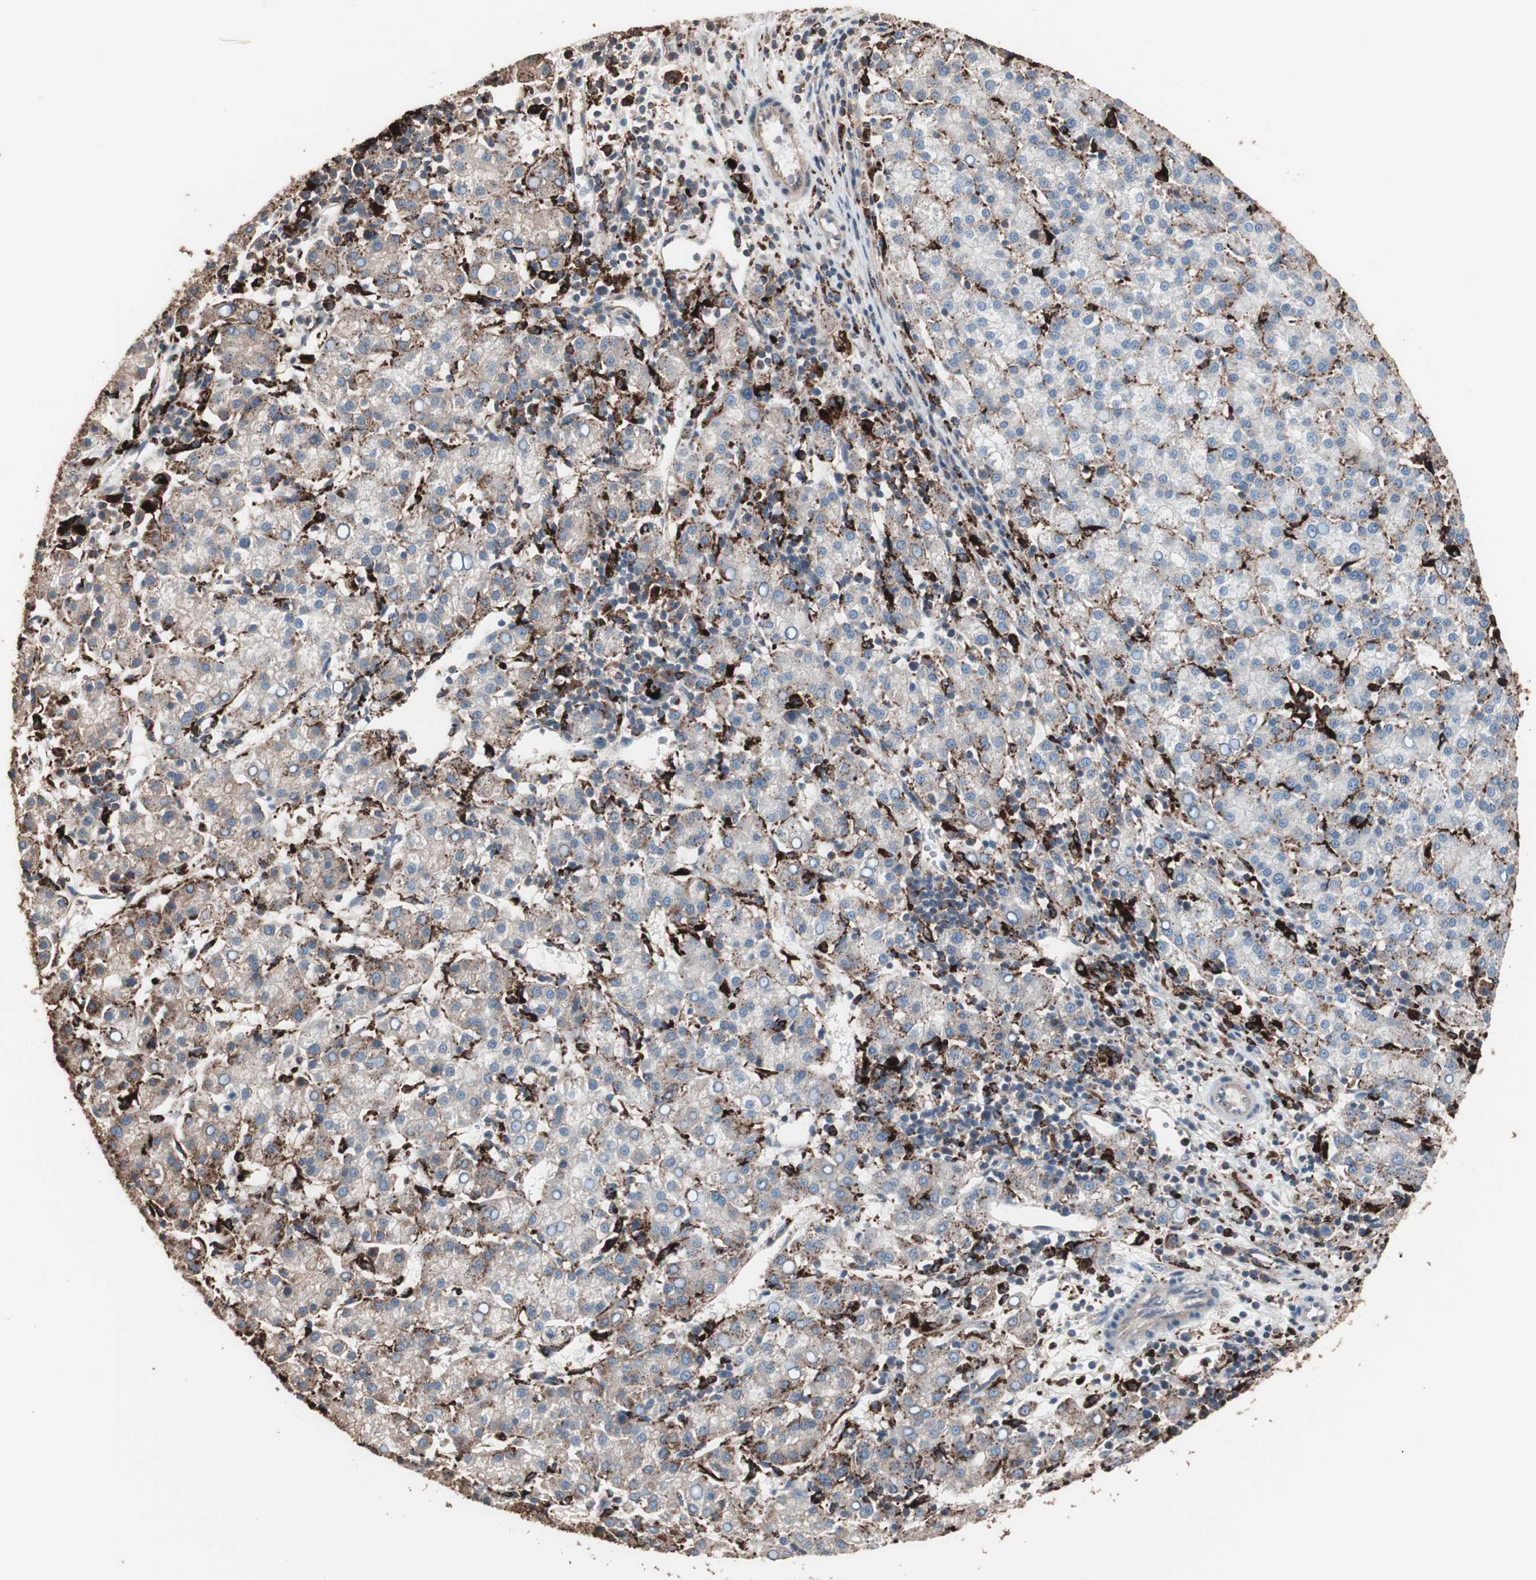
{"staining": {"intensity": "weak", "quantity": "25%-75%", "location": "cytoplasmic/membranous"}, "tissue": "liver cancer", "cell_type": "Tumor cells", "image_type": "cancer", "snomed": [{"axis": "morphology", "description": "Carcinoma, Hepatocellular, NOS"}, {"axis": "topography", "description": "Liver"}], "caption": "Tumor cells display weak cytoplasmic/membranous expression in approximately 25%-75% of cells in liver hepatocellular carcinoma.", "gene": "CCT3", "patient": {"sex": "female", "age": 58}}